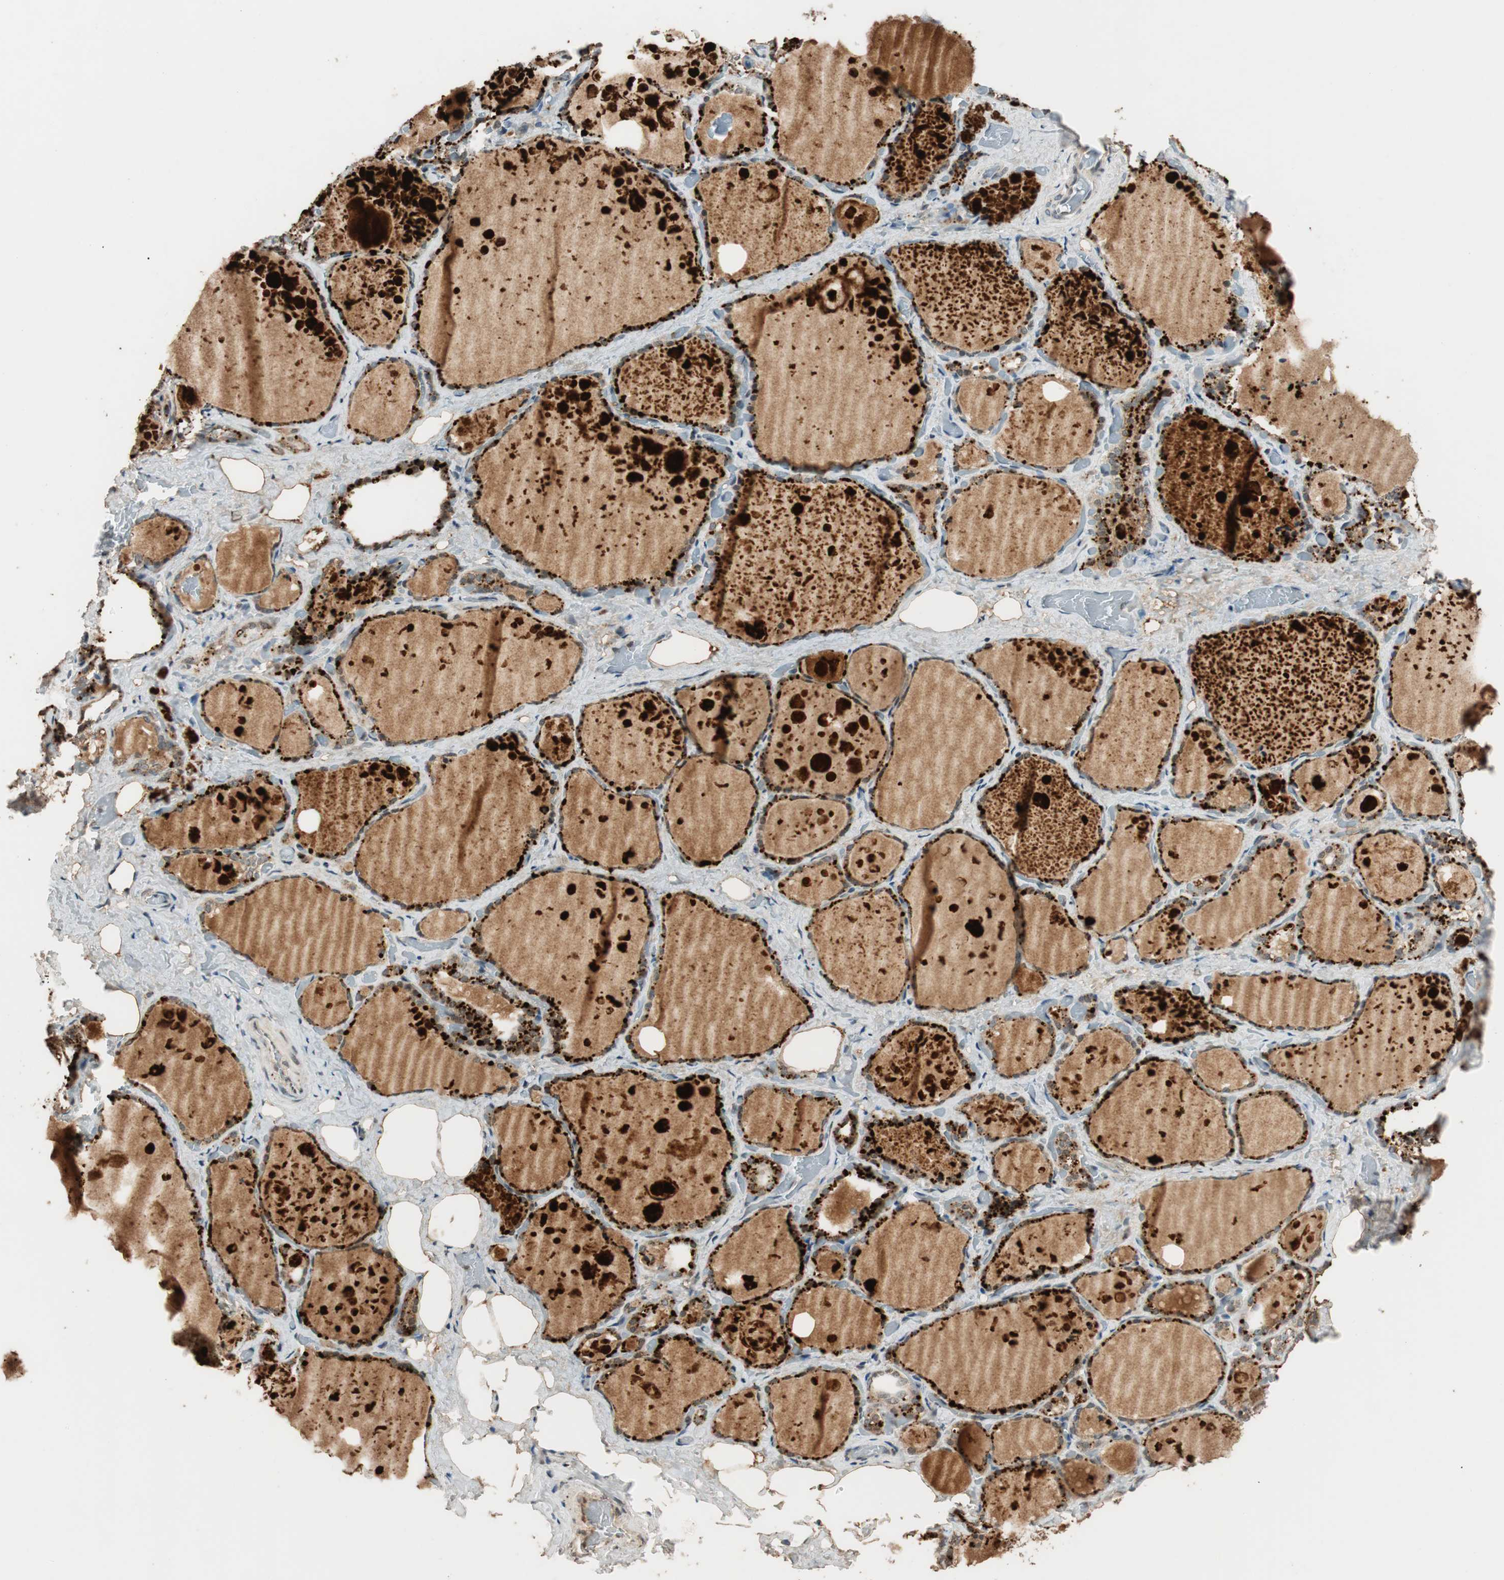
{"staining": {"intensity": "weak", "quantity": ">75%", "location": "cytoplasmic/membranous"}, "tissue": "thyroid gland", "cell_type": "Glandular cells", "image_type": "normal", "snomed": [{"axis": "morphology", "description": "Normal tissue, NOS"}, {"axis": "topography", "description": "Thyroid gland"}], "caption": "Immunohistochemistry (IHC) of unremarkable human thyroid gland displays low levels of weak cytoplasmic/membranous staining in about >75% of glandular cells. The staining is performed using DAB brown chromogen to label protein expression. The nuclei are counter-stained blue using hematoxylin.", "gene": "GLB1", "patient": {"sex": "male", "age": 61}}